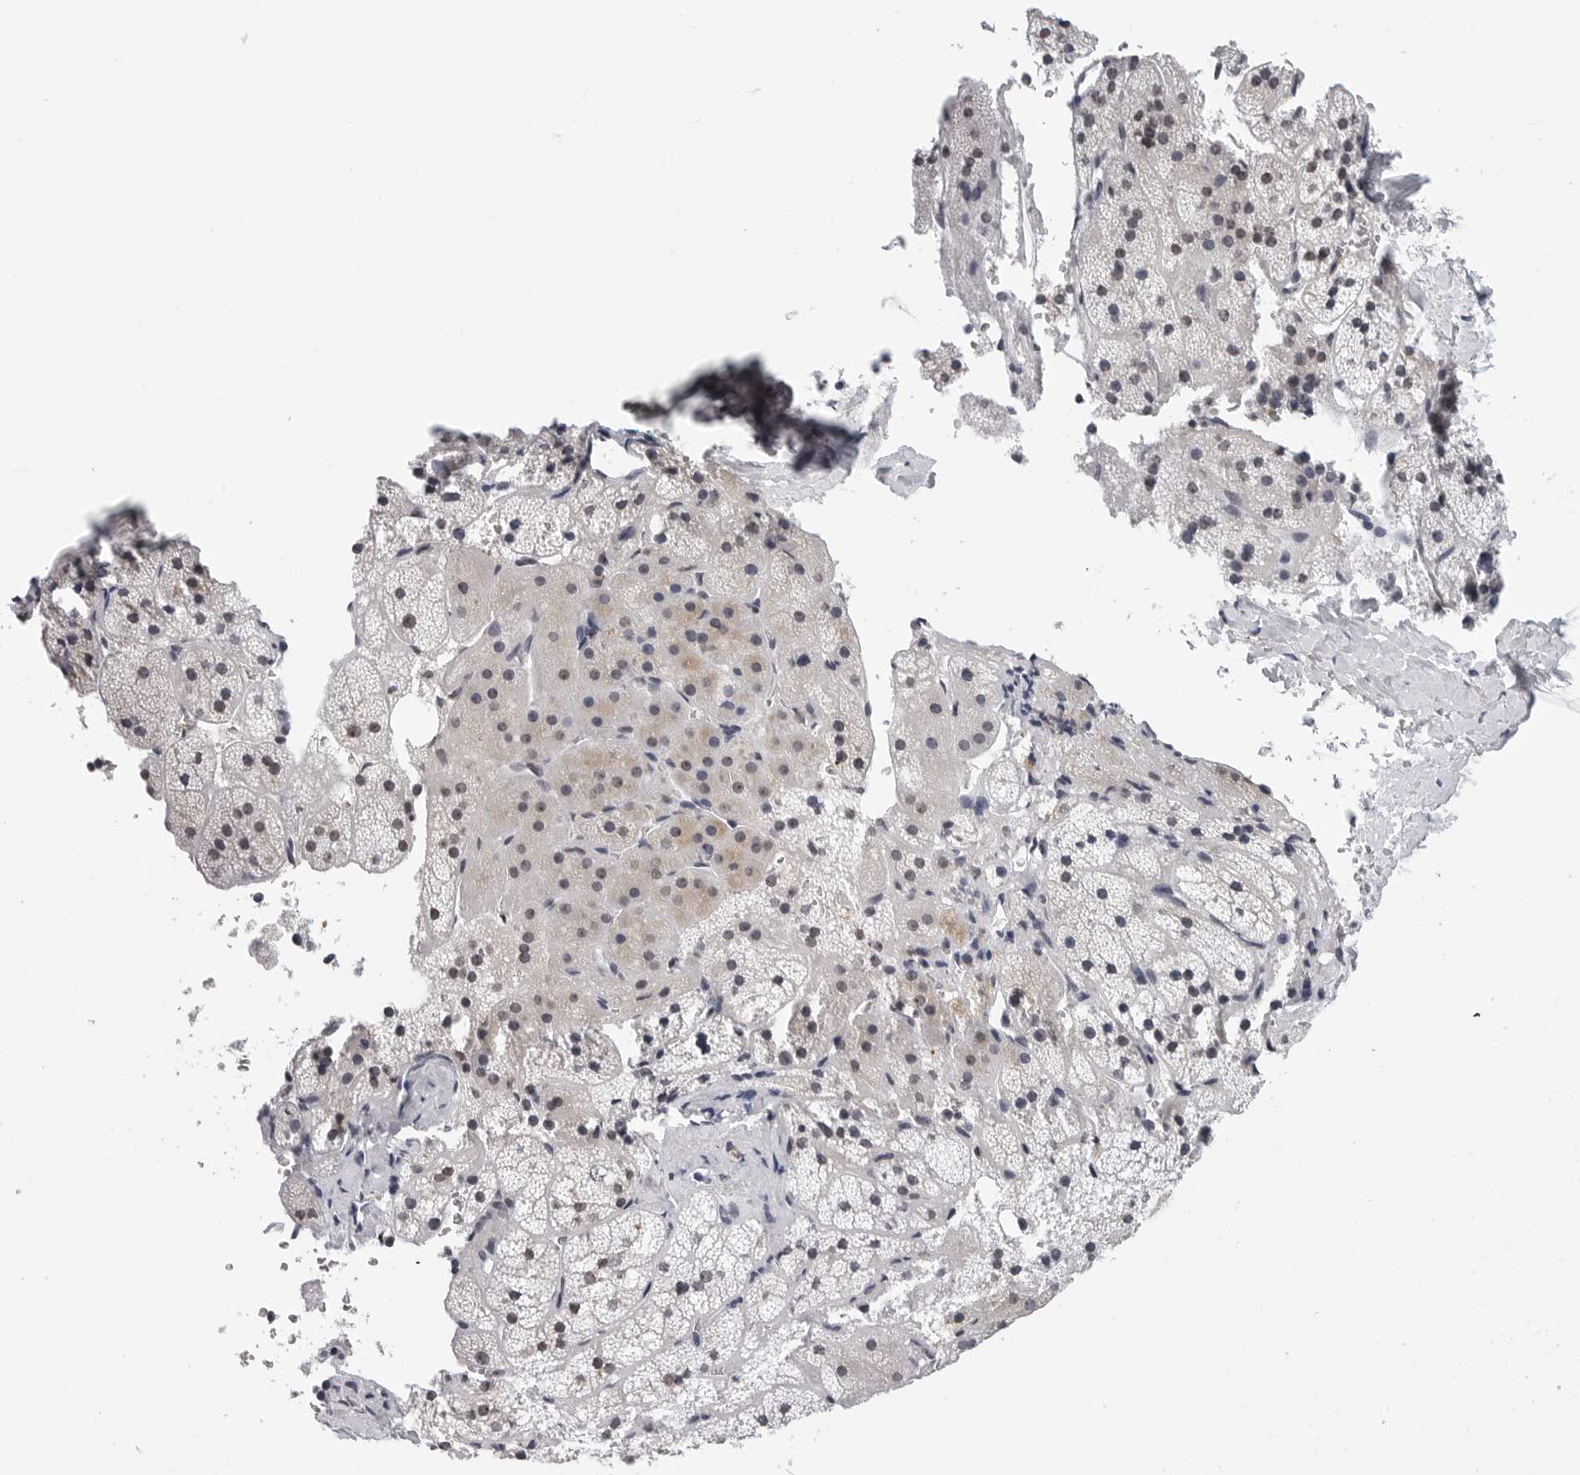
{"staining": {"intensity": "weak", "quantity": "25%-75%", "location": "nuclear"}, "tissue": "adrenal gland", "cell_type": "Glandular cells", "image_type": "normal", "snomed": [{"axis": "morphology", "description": "Normal tissue, NOS"}, {"axis": "topography", "description": "Adrenal gland"}], "caption": "Human adrenal gland stained with a brown dye reveals weak nuclear positive staining in about 25%-75% of glandular cells.", "gene": "GNL2", "patient": {"sex": "female", "age": 44}}